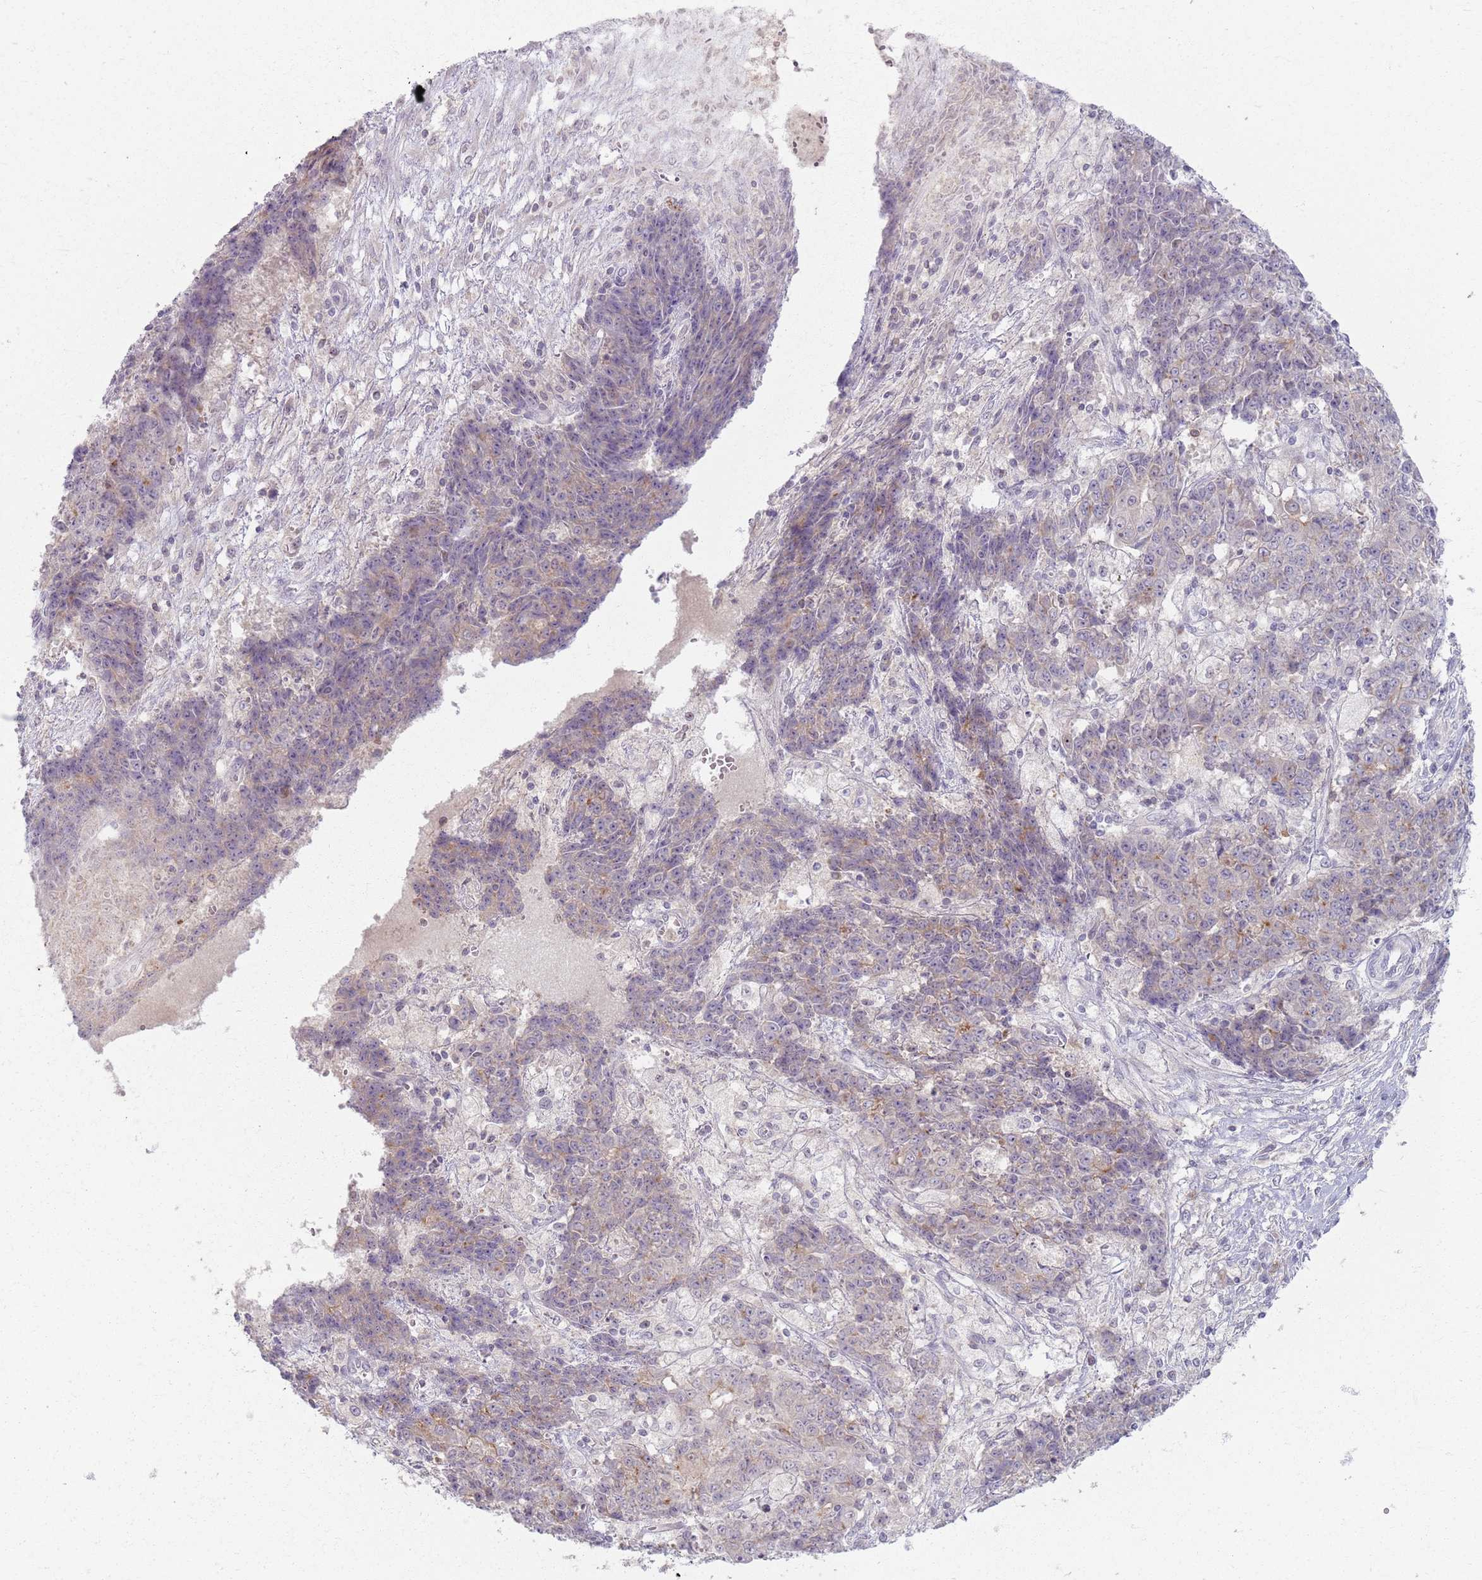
{"staining": {"intensity": "weak", "quantity": "<25%", "location": "cytoplasmic/membranous"}, "tissue": "ovarian cancer", "cell_type": "Tumor cells", "image_type": "cancer", "snomed": [{"axis": "morphology", "description": "Carcinoma, endometroid"}, {"axis": "topography", "description": "Ovary"}], "caption": "IHC of endometroid carcinoma (ovarian) shows no expression in tumor cells. (DAB (3,3'-diaminobenzidine) immunohistochemistry (IHC), high magnification).", "gene": "ZDHHC2", "patient": {"sex": "female", "age": 42}}